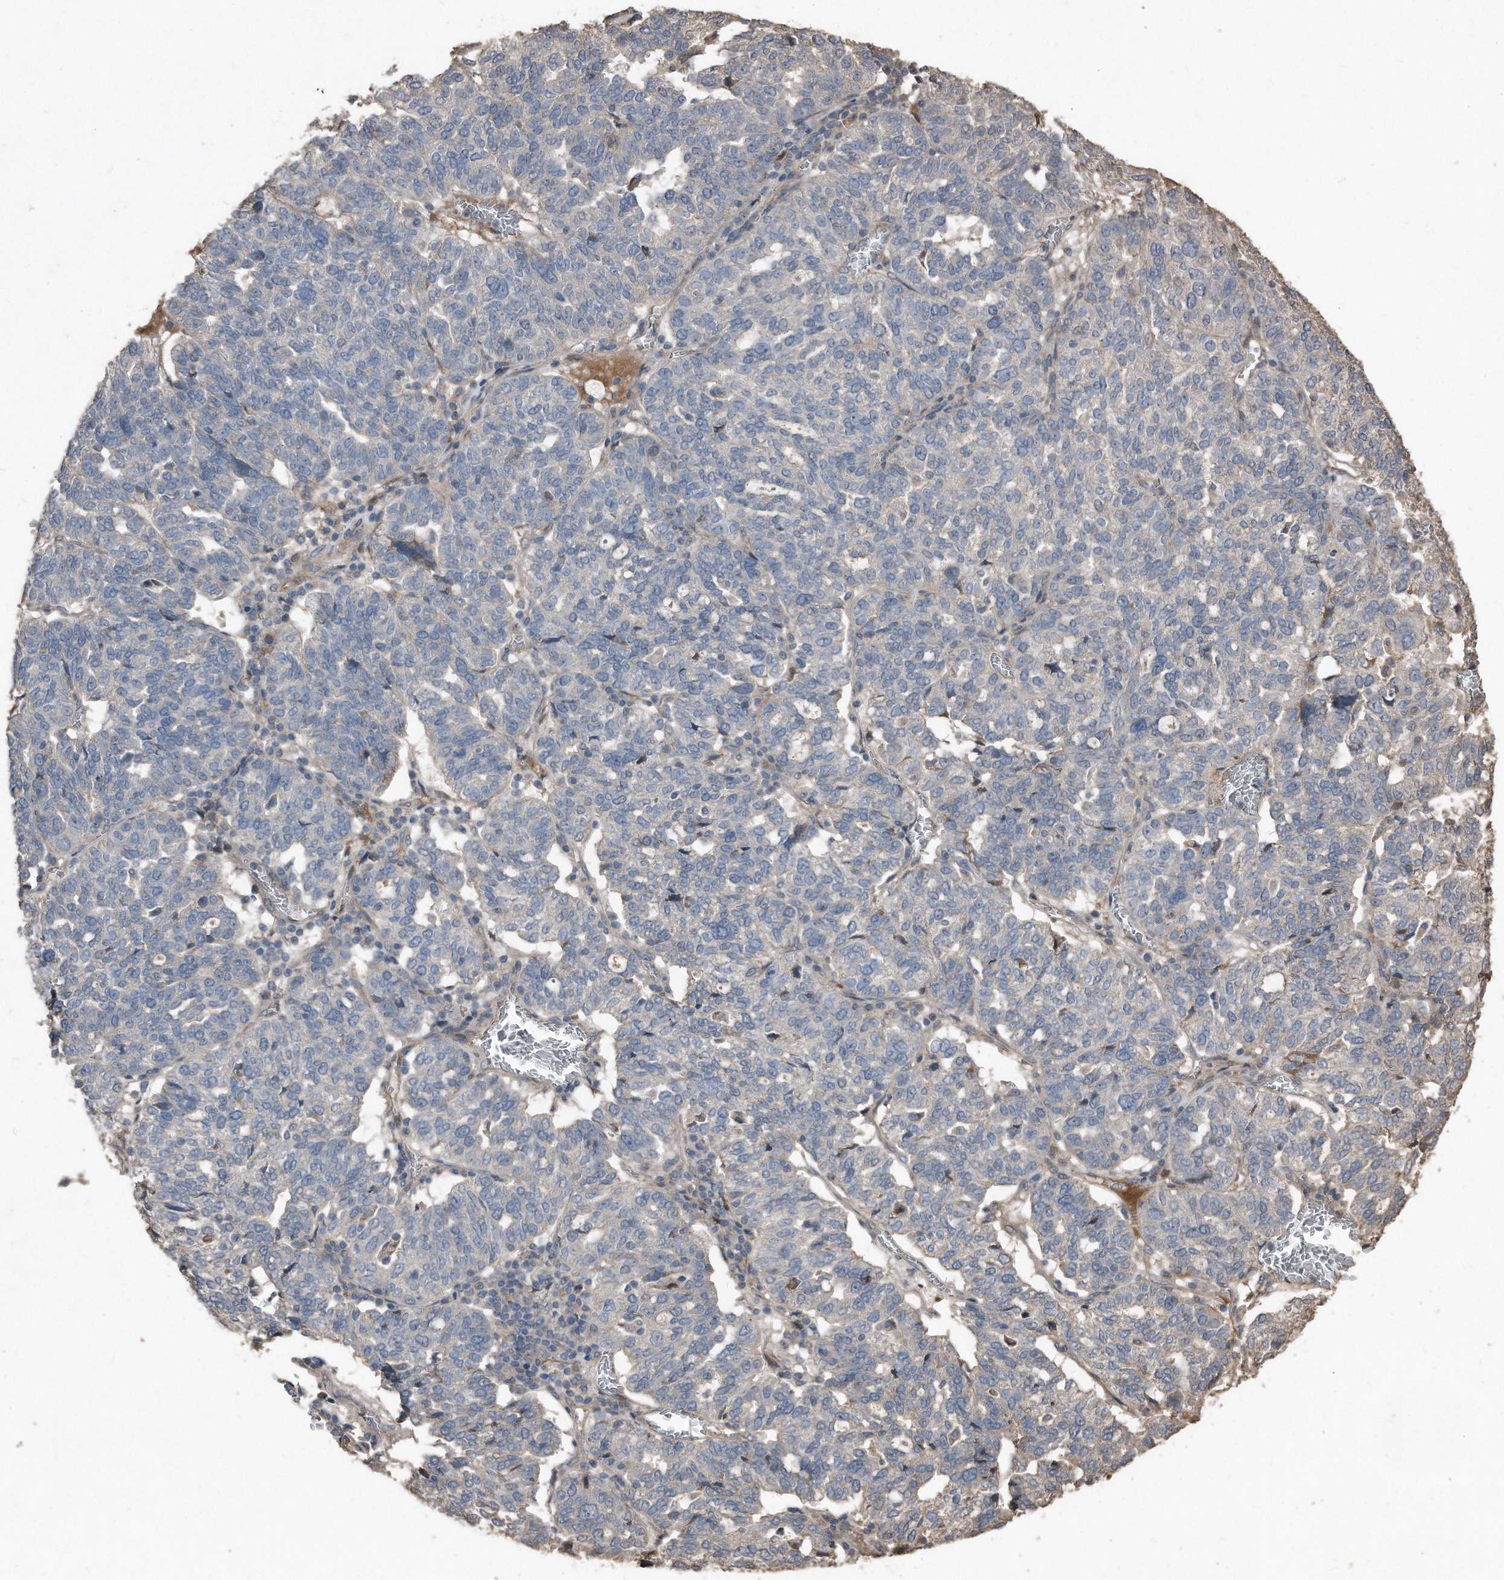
{"staining": {"intensity": "negative", "quantity": "none", "location": "none"}, "tissue": "ovarian cancer", "cell_type": "Tumor cells", "image_type": "cancer", "snomed": [{"axis": "morphology", "description": "Cystadenocarcinoma, serous, NOS"}, {"axis": "topography", "description": "Ovary"}], "caption": "A micrograph of human ovarian cancer is negative for staining in tumor cells.", "gene": "ANKRD10", "patient": {"sex": "female", "age": 59}}